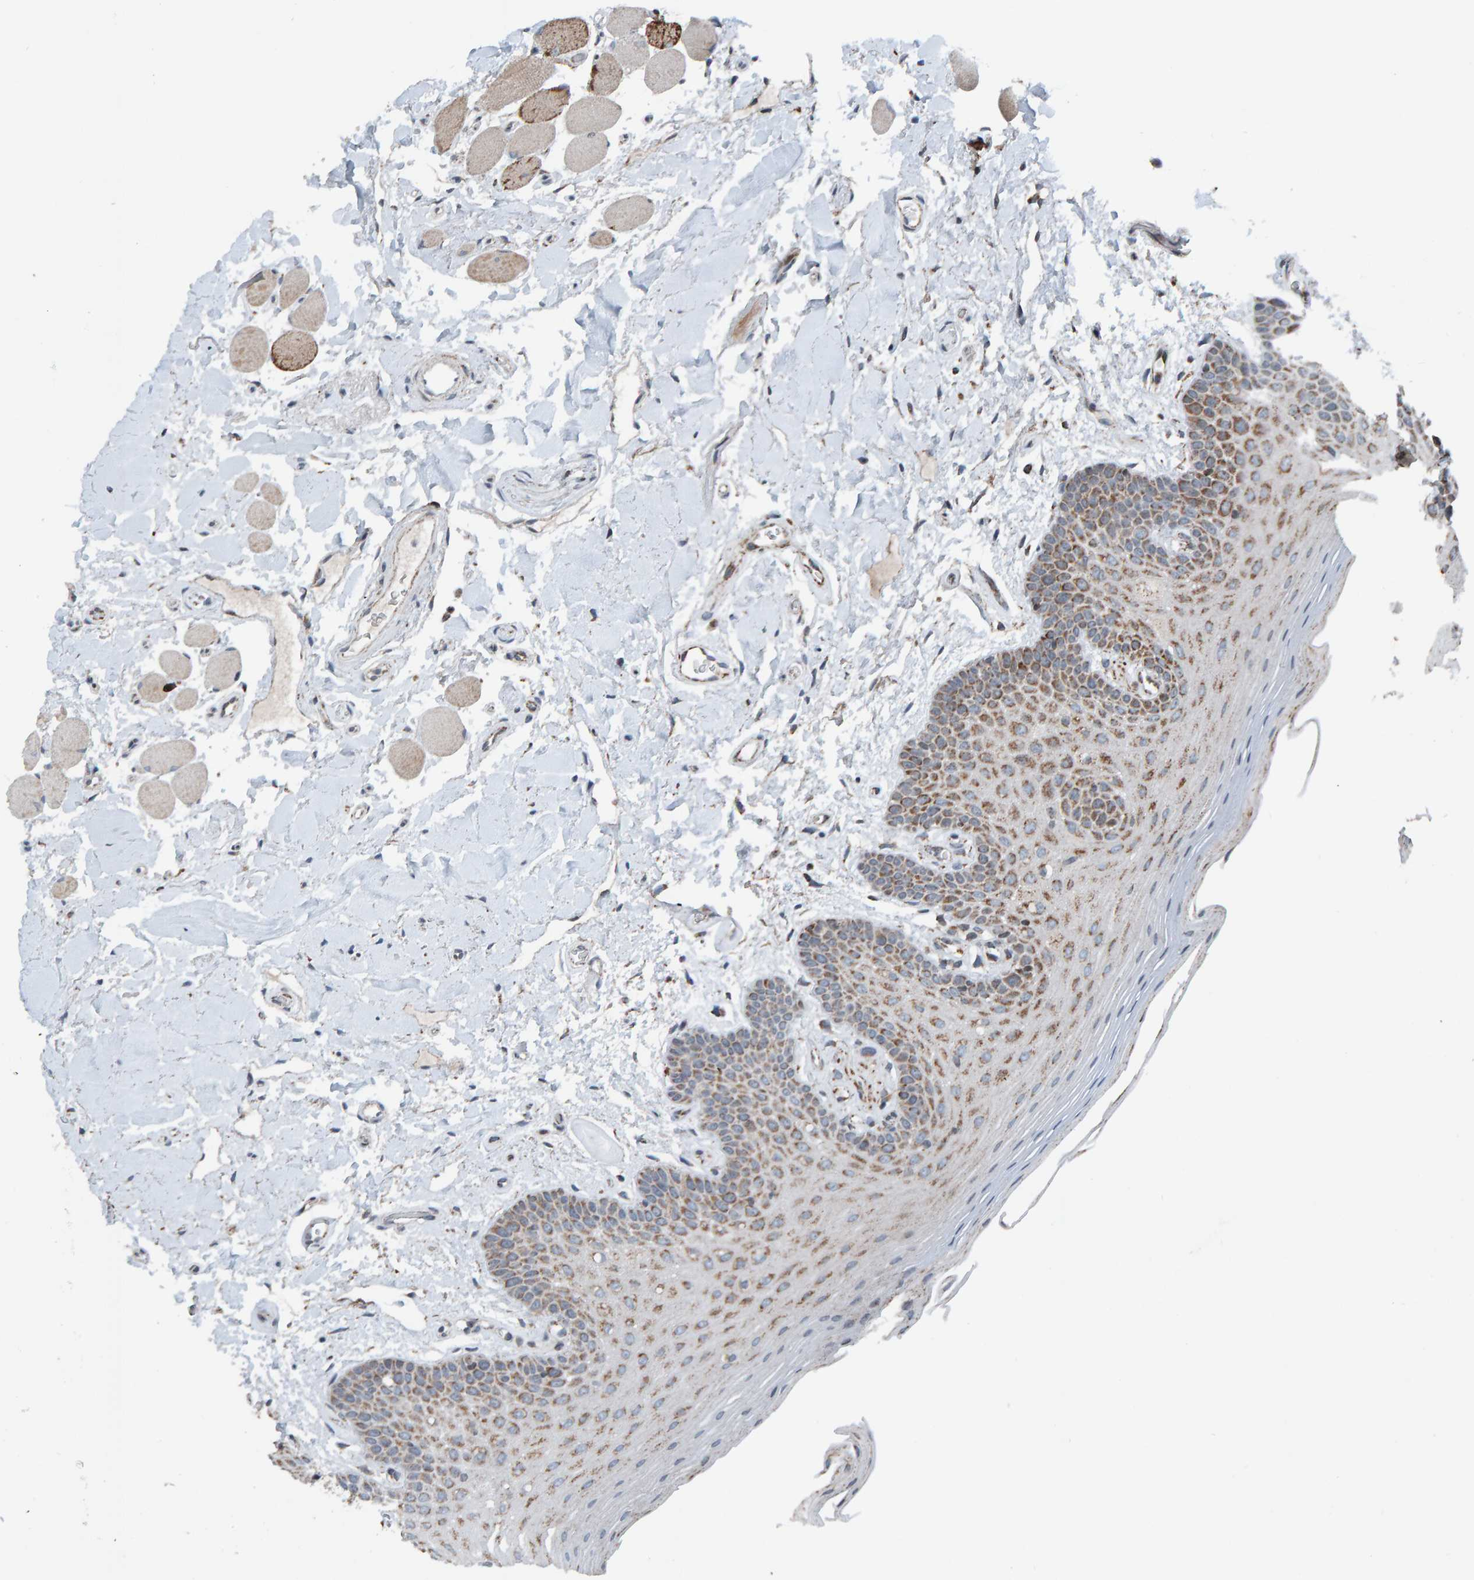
{"staining": {"intensity": "moderate", "quantity": ">75%", "location": "cytoplasmic/membranous"}, "tissue": "oral mucosa", "cell_type": "Squamous epithelial cells", "image_type": "normal", "snomed": [{"axis": "morphology", "description": "Normal tissue, NOS"}, {"axis": "topography", "description": "Oral tissue"}], "caption": "Protein staining by immunohistochemistry shows moderate cytoplasmic/membranous staining in about >75% of squamous epithelial cells in benign oral mucosa. The staining is performed using DAB (3,3'-diaminobenzidine) brown chromogen to label protein expression. The nuclei are counter-stained blue using hematoxylin.", "gene": "ZNF48", "patient": {"sex": "male", "age": 62}}